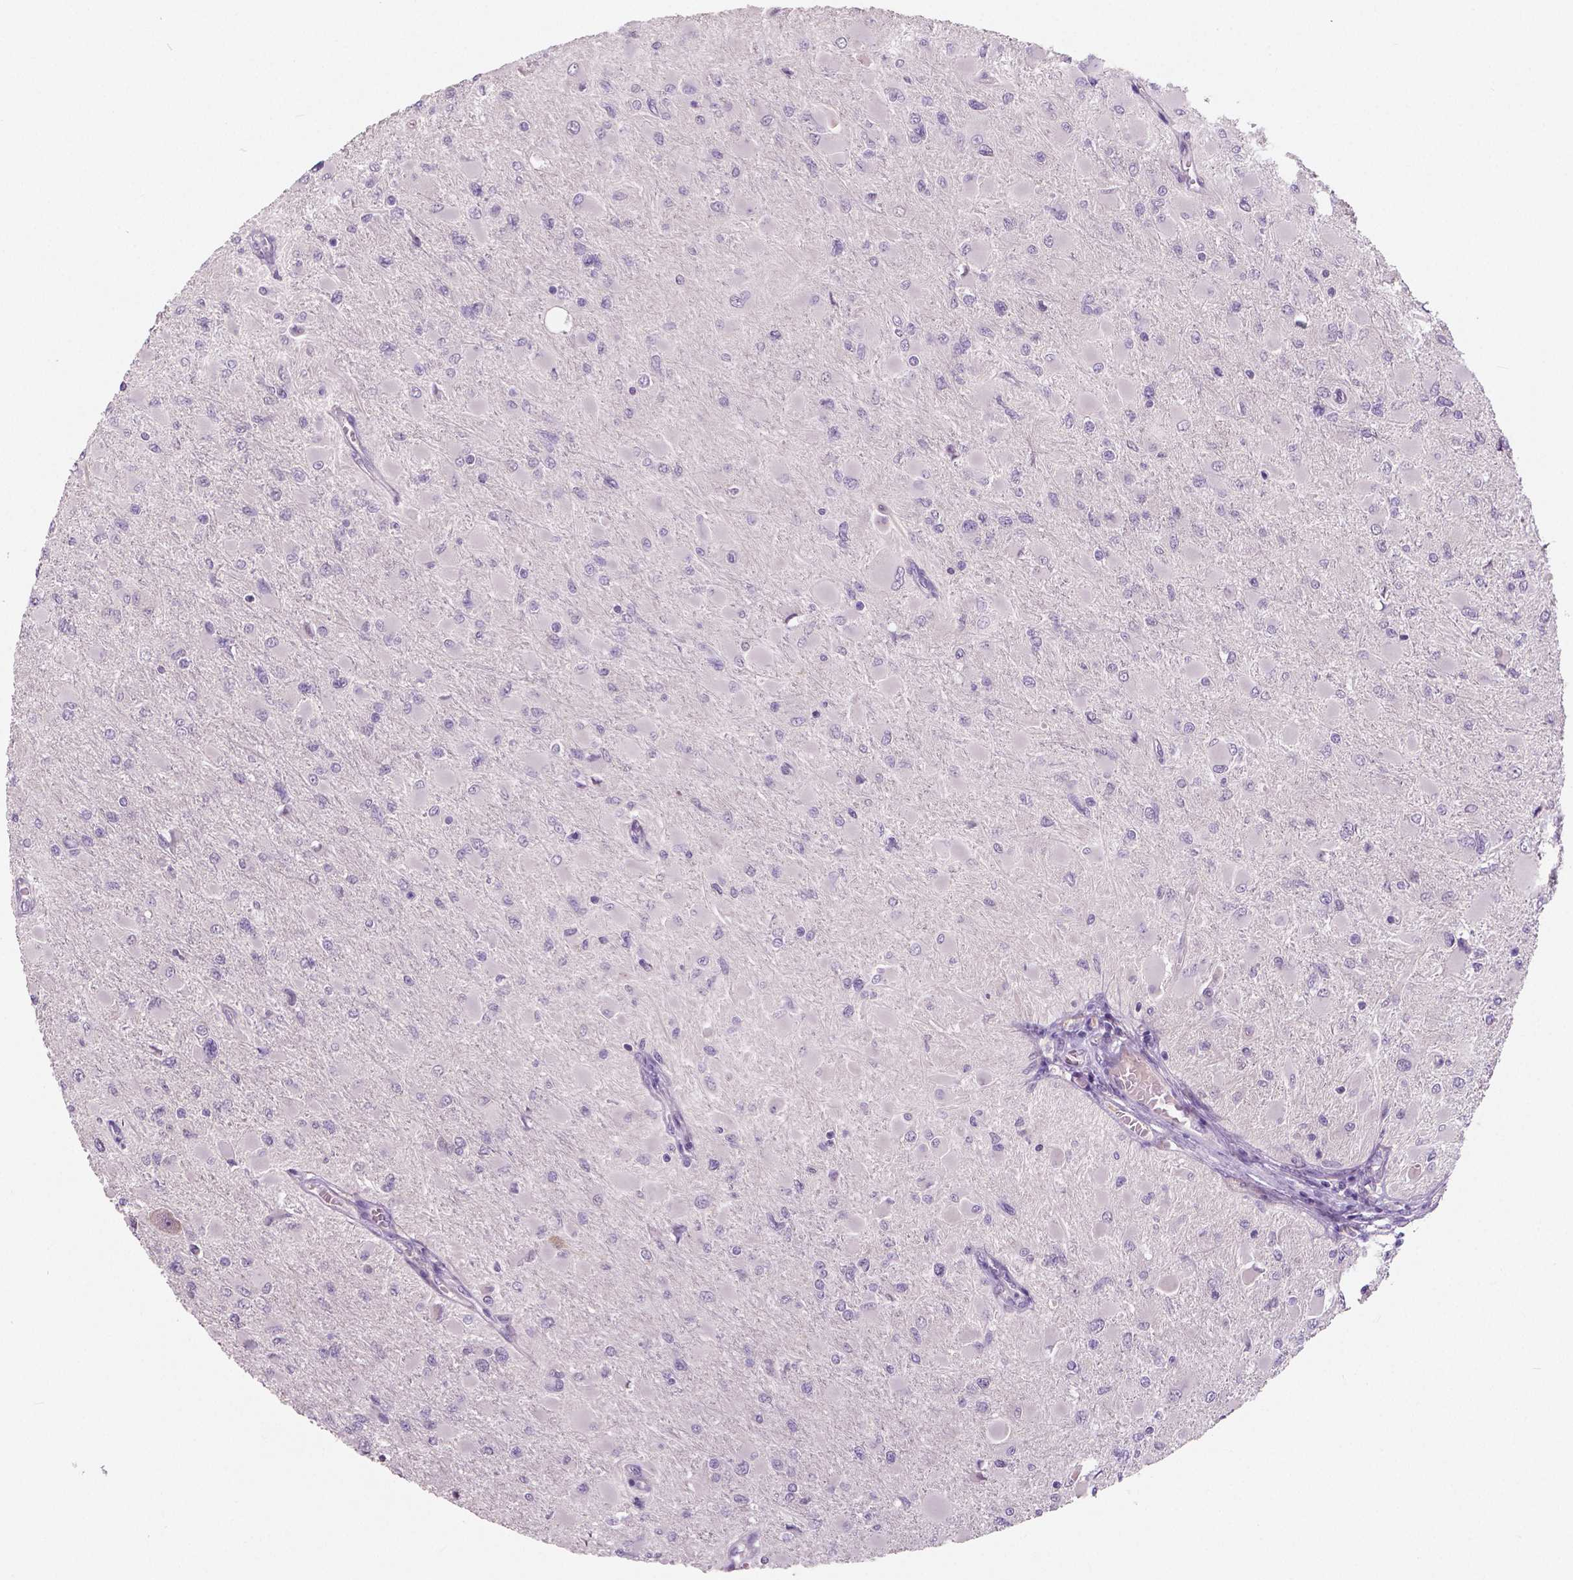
{"staining": {"intensity": "negative", "quantity": "none", "location": "none"}, "tissue": "glioma", "cell_type": "Tumor cells", "image_type": "cancer", "snomed": [{"axis": "morphology", "description": "Glioma, malignant, High grade"}, {"axis": "topography", "description": "Cerebral cortex"}], "caption": "A high-resolution micrograph shows immunohistochemistry staining of glioma, which displays no significant positivity in tumor cells.", "gene": "LSM14B", "patient": {"sex": "female", "age": 36}}